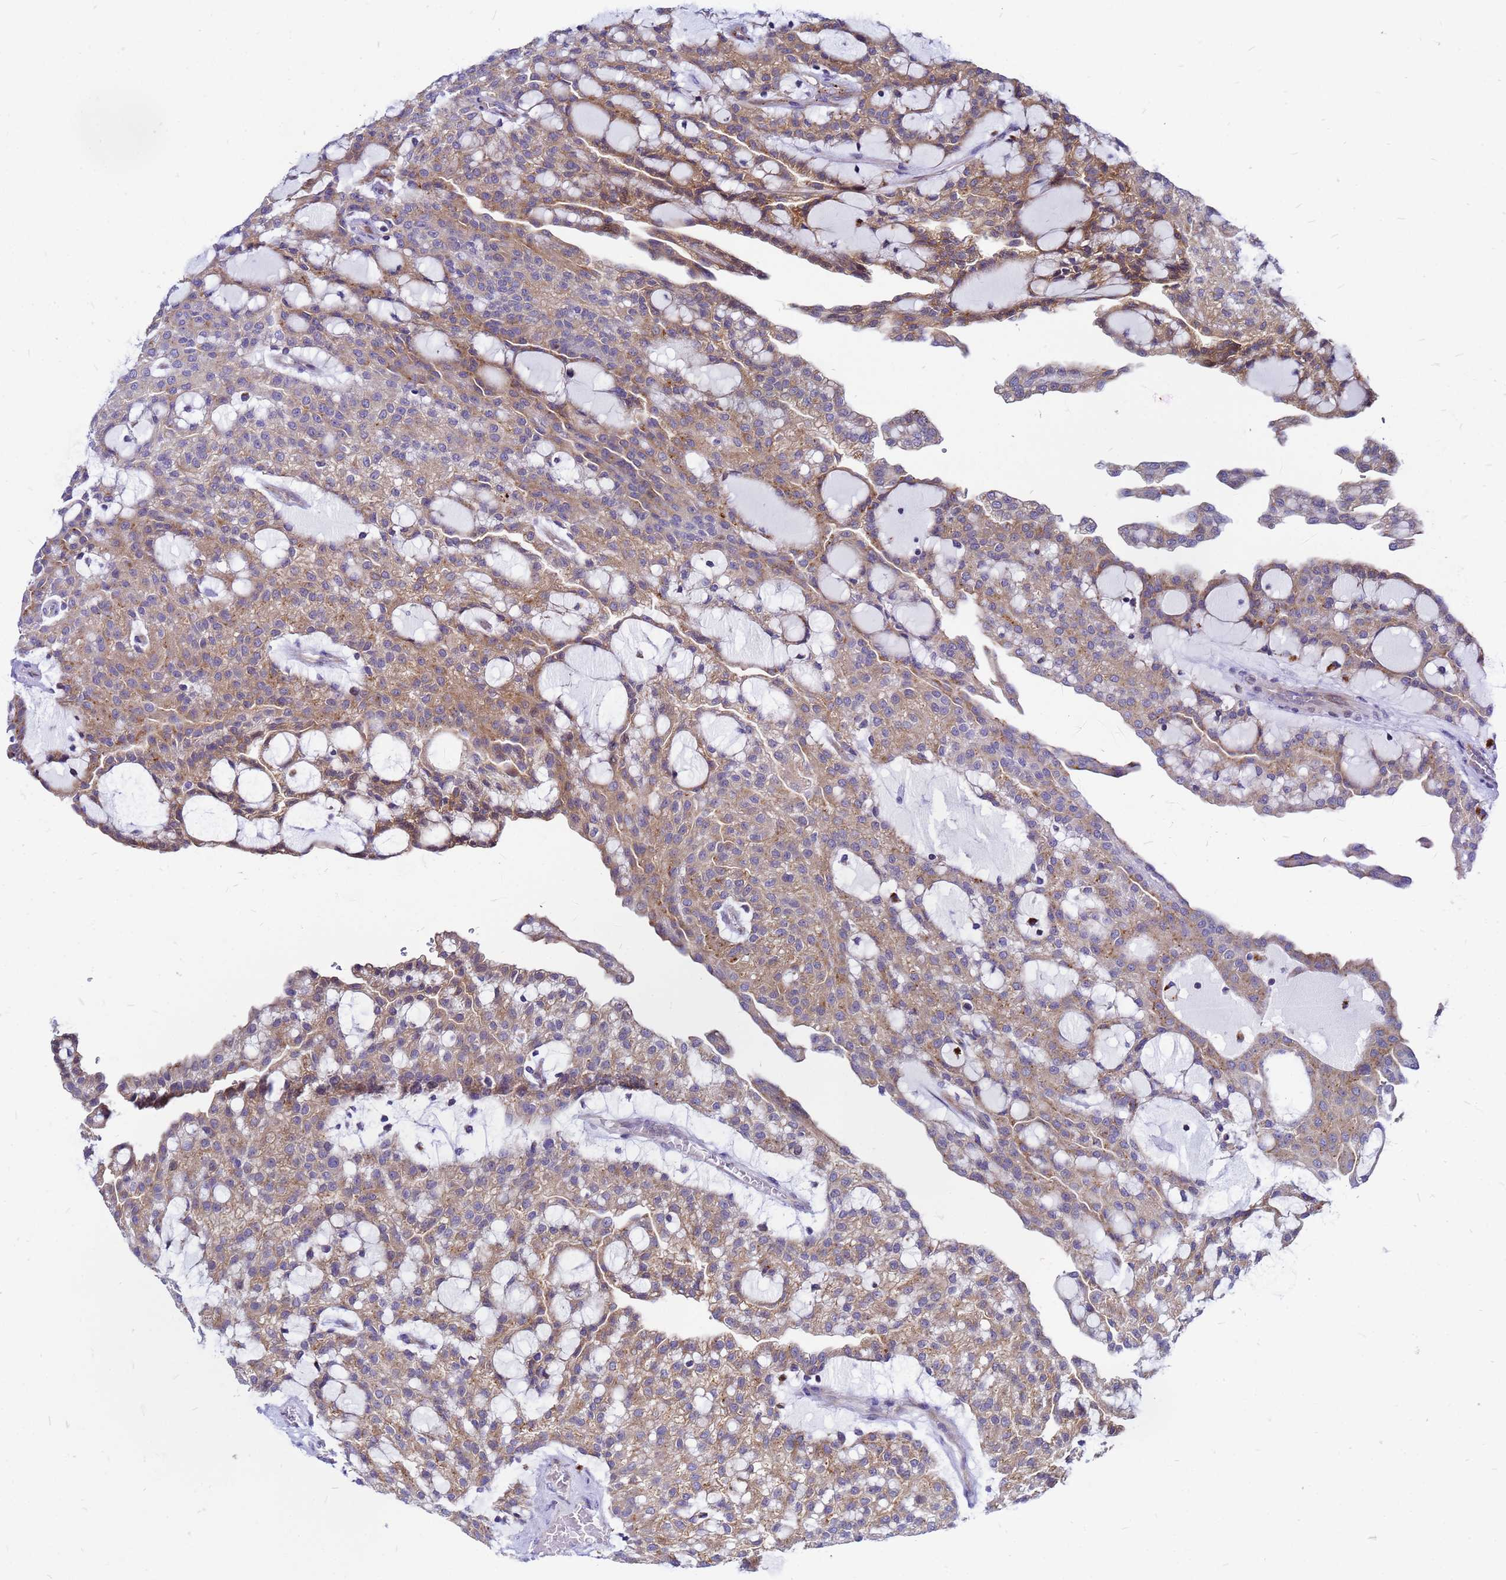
{"staining": {"intensity": "moderate", "quantity": ">75%", "location": "cytoplasmic/membranous"}, "tissue": "renal cancer", "cell_type": "Tumor cells", "image_type": "cancer", "snomed": [{"axis": "morphology", "description": "Adenocarcinoma, NOS"}, {"axis": "topography", "description": "Kidney"}], "caption": "Renal cancer (adenocarcinoma) stained for a protein (brown) shows moderate cytoplasmic/membranous positive staining in about >75% of tumor cells.", "gene": "FHIP1A", "patient": {"sex": "male", "age": 63}}